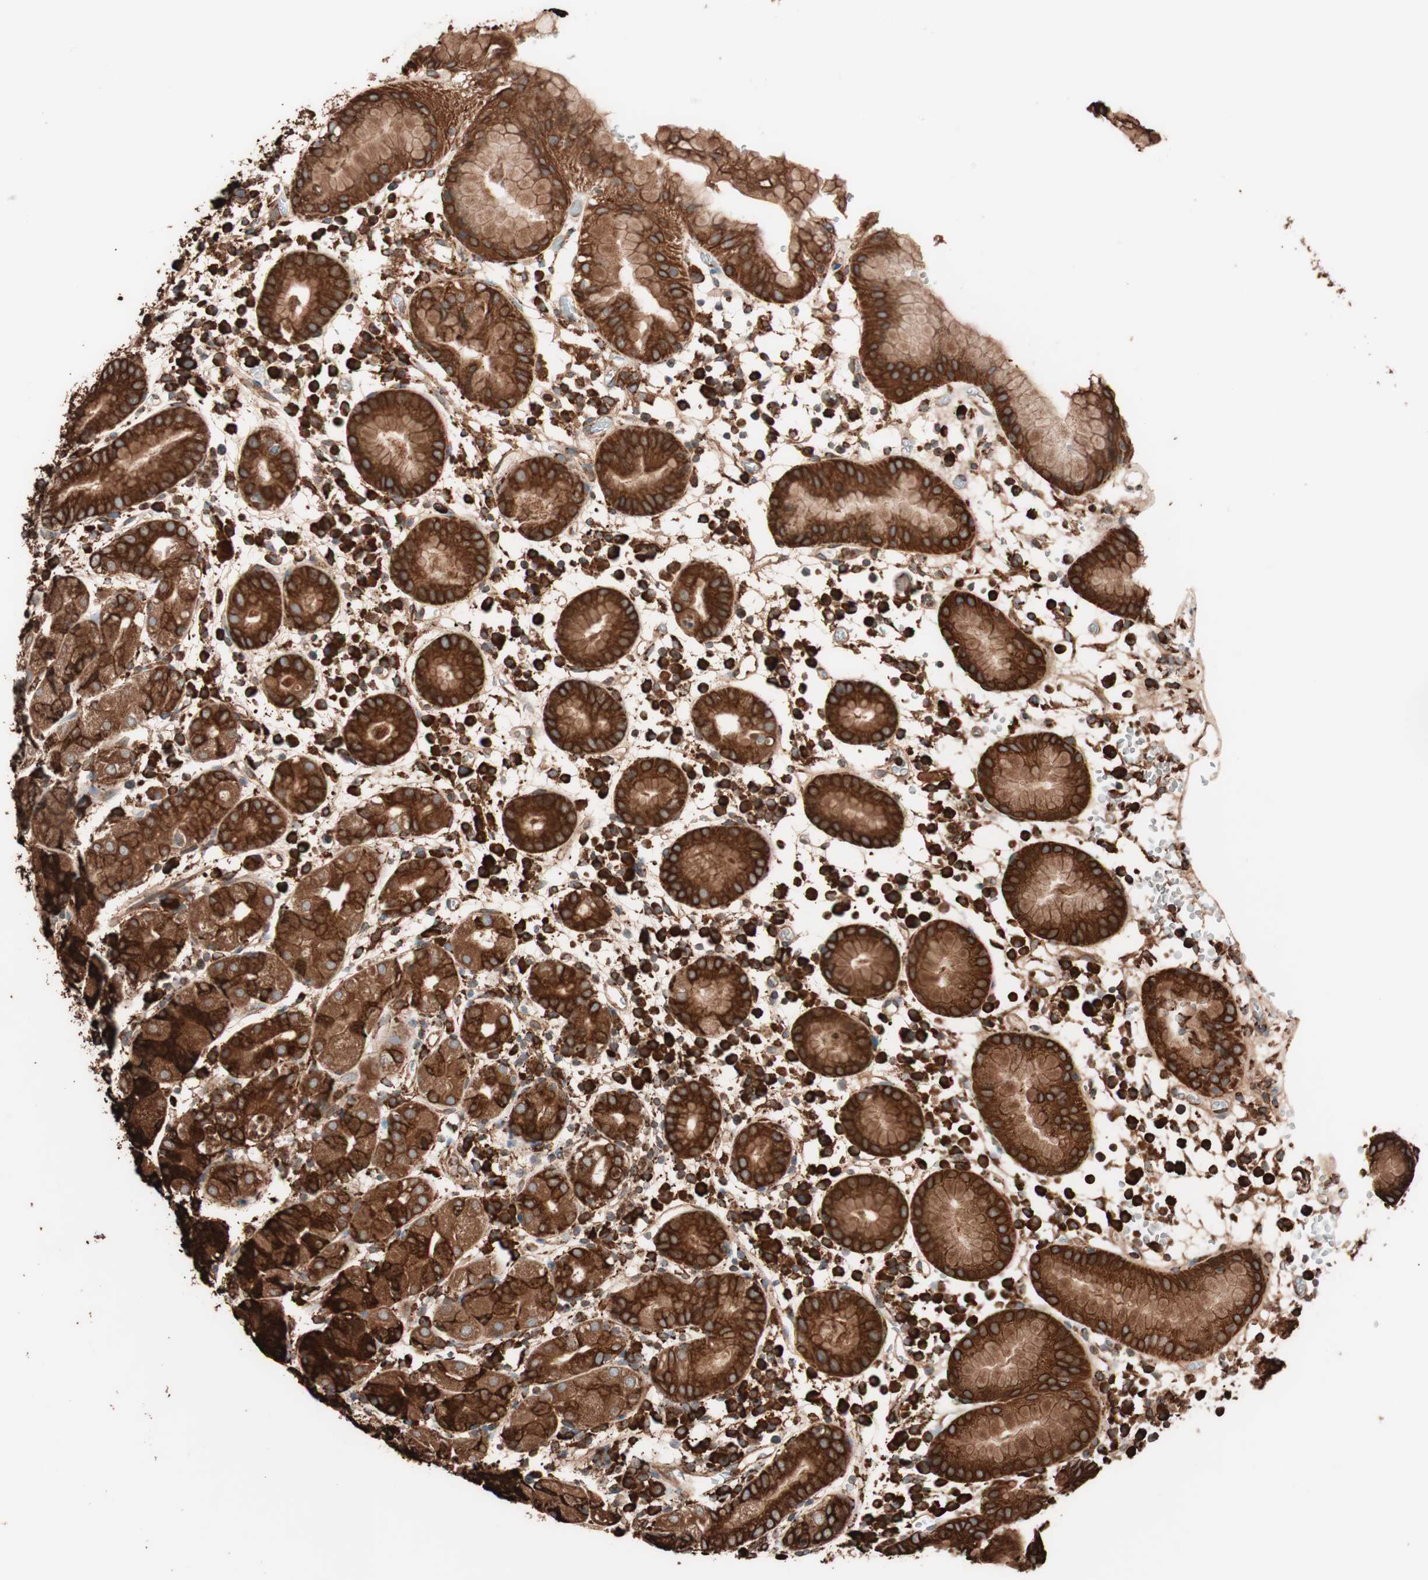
{"staining": {"intensity": "strong", "quantity": ">75%", "location": "cytoplasmic/membranous"}, "tissue": "stomach", "cell_type": "Glandular cells", "image_type": "normal", "snomed": [{"axis": "morphology", "description": "Normal tissue, NOS"}, {"axis": "topography", "description": "Stomach"}, {"axis": "topography", "description": "Stomach, lower"}], "caption": "DAB immunohistochemical staining of unremarkable stomach reveals strong cytoplasmic/membranous protein expression in about >75% of glandular cells. The protein of interest is shown in brown color, while the nuclei are stained blue.", "gene": "VEGFA", "patient": {"sex": "female", "age": 75}}